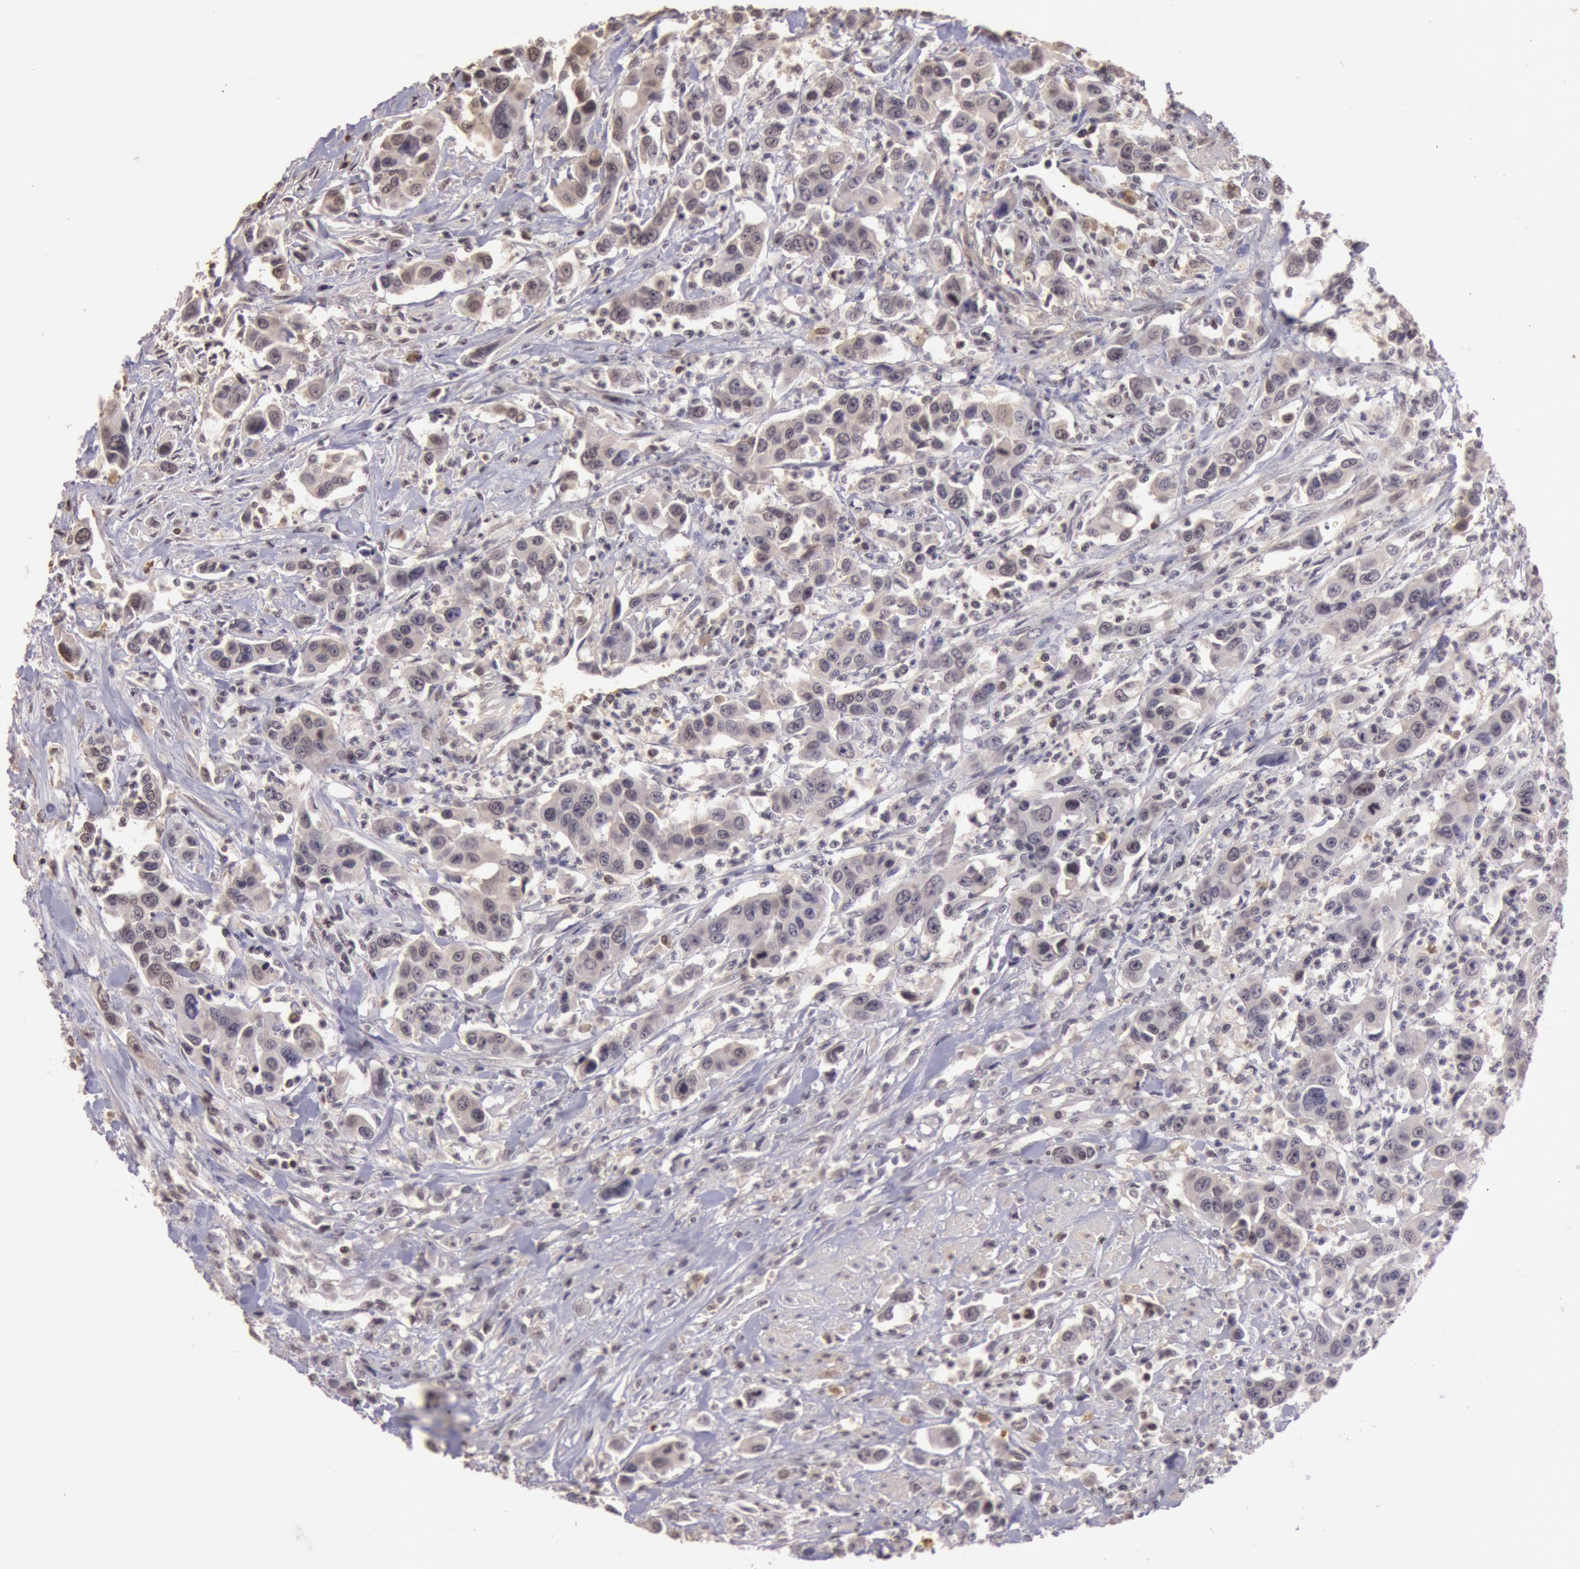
{"staining": {"intensity": "weak", "quantity": "<25%", "location": "cytoplasmic/membranous,nuclear"}, "tissue": "urothelial cancer", "cell_type": "Tumor cells", "image_type": "cancer", "snomed": [{"axis": "morphology", "description": "Urothelial carcinoma, High grade"}, {"axis": "topography", "description": "Urinary bladder"}], "caption": "IHC of urothelial carcinoma (high-grade) reveals no positivity in tumor cells. (DAB immunohistochemistry (IHC) with hematoxylin counter stain).", "gene": "SOD1", "patient": {"sex": "male", "age": 86}}